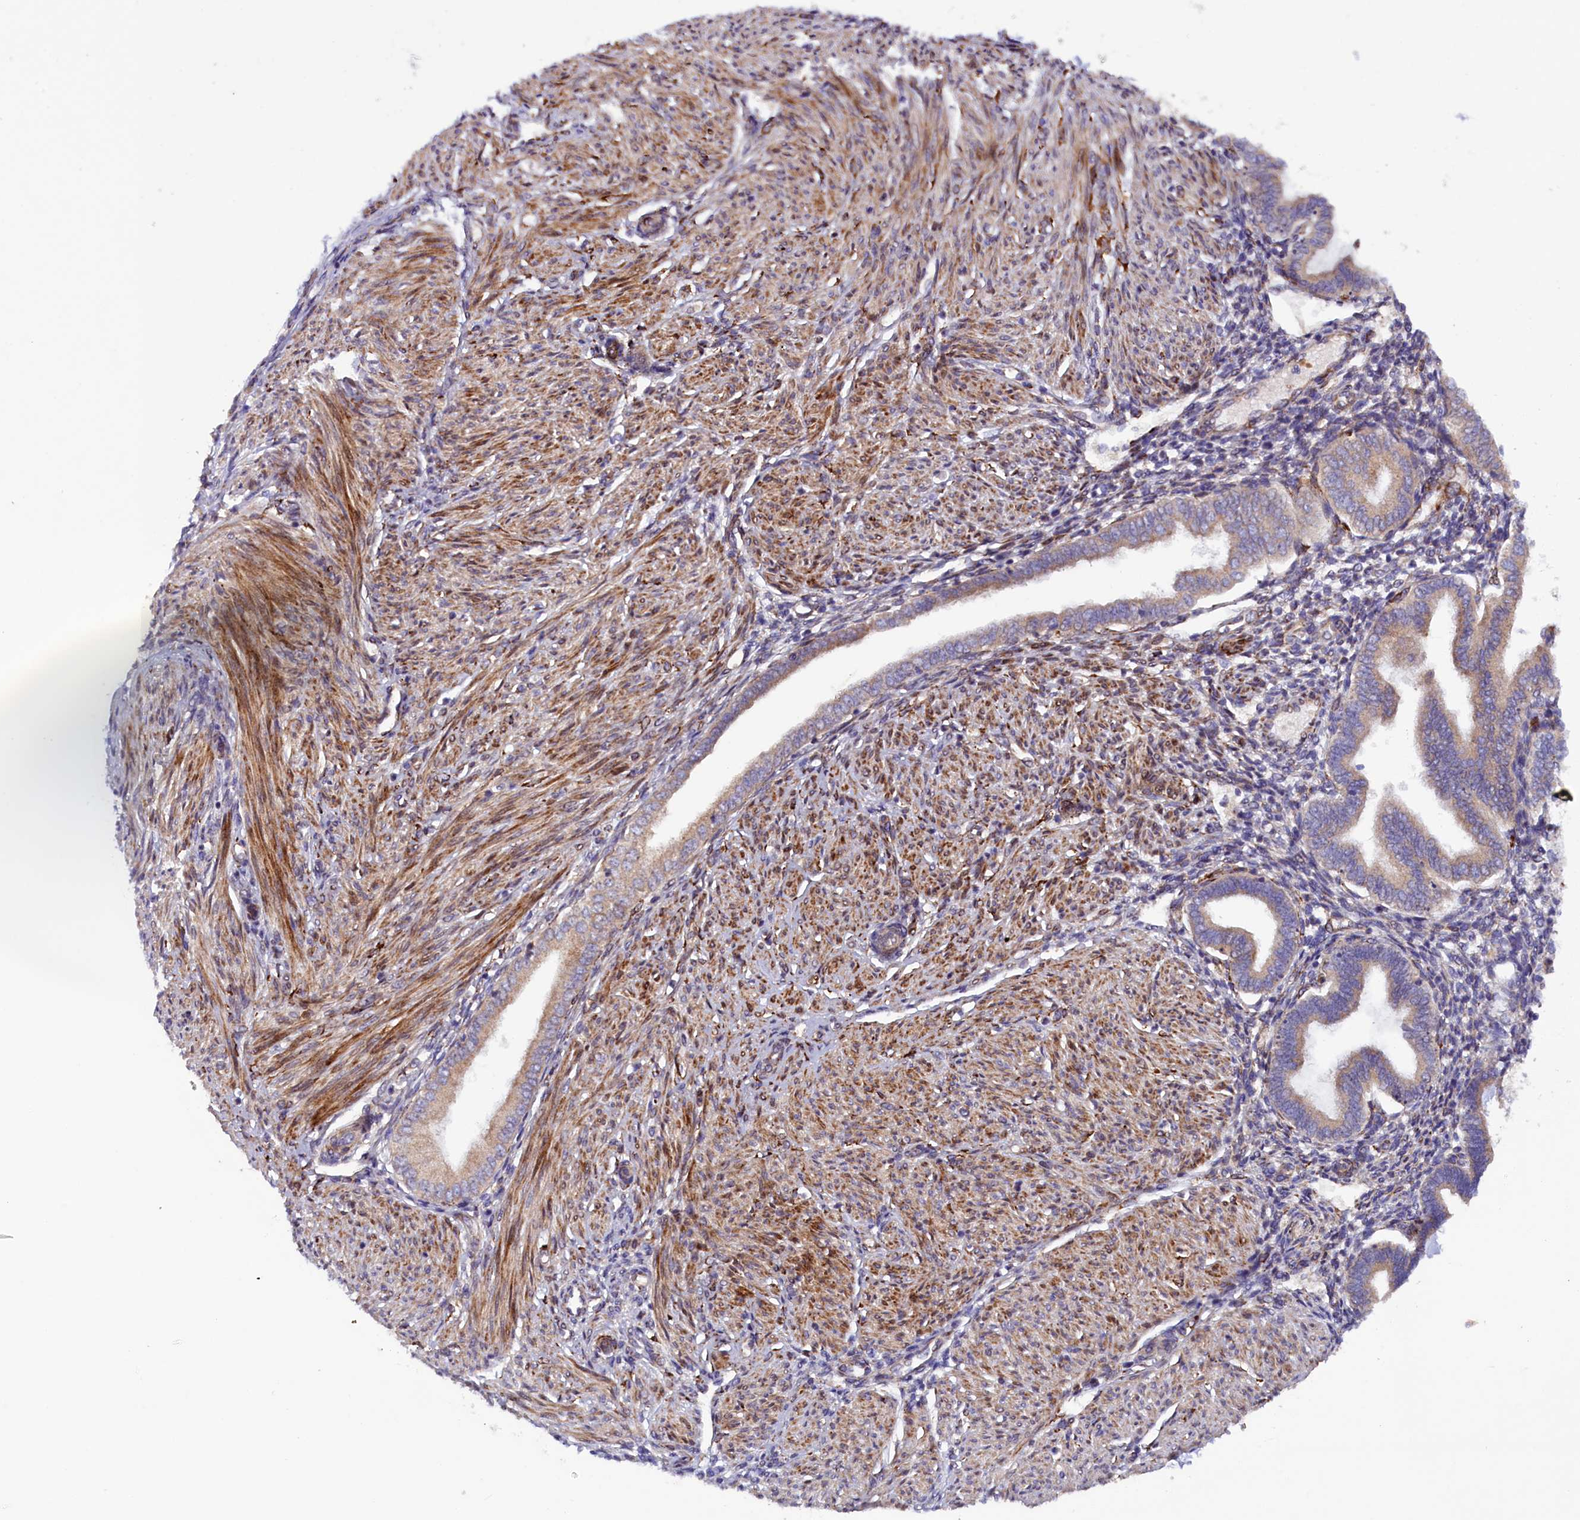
{"staining": {"intensity": "negative", "quantity": "none", "location": "none"}, "tissue": "endometrium", "cell_type": "Cells in endometrial stroma", "image_type": "normal", "snomed": [{"axis": "morphology", "description": "Normal tissue, NOS"}, {"axis": "topography", "description": "Endometrium"}], "caption": "DAB immunohistochemical staining of benign endometrium reveals no significant expression in cells in endometrial stroma. (Brightfield microscopy of DAB (3,3'-diaminobenzidine) immunohistochemistry at high magnification).", "gene": "ARRDC4", "patient": {"sex": "female", "age": 53}}